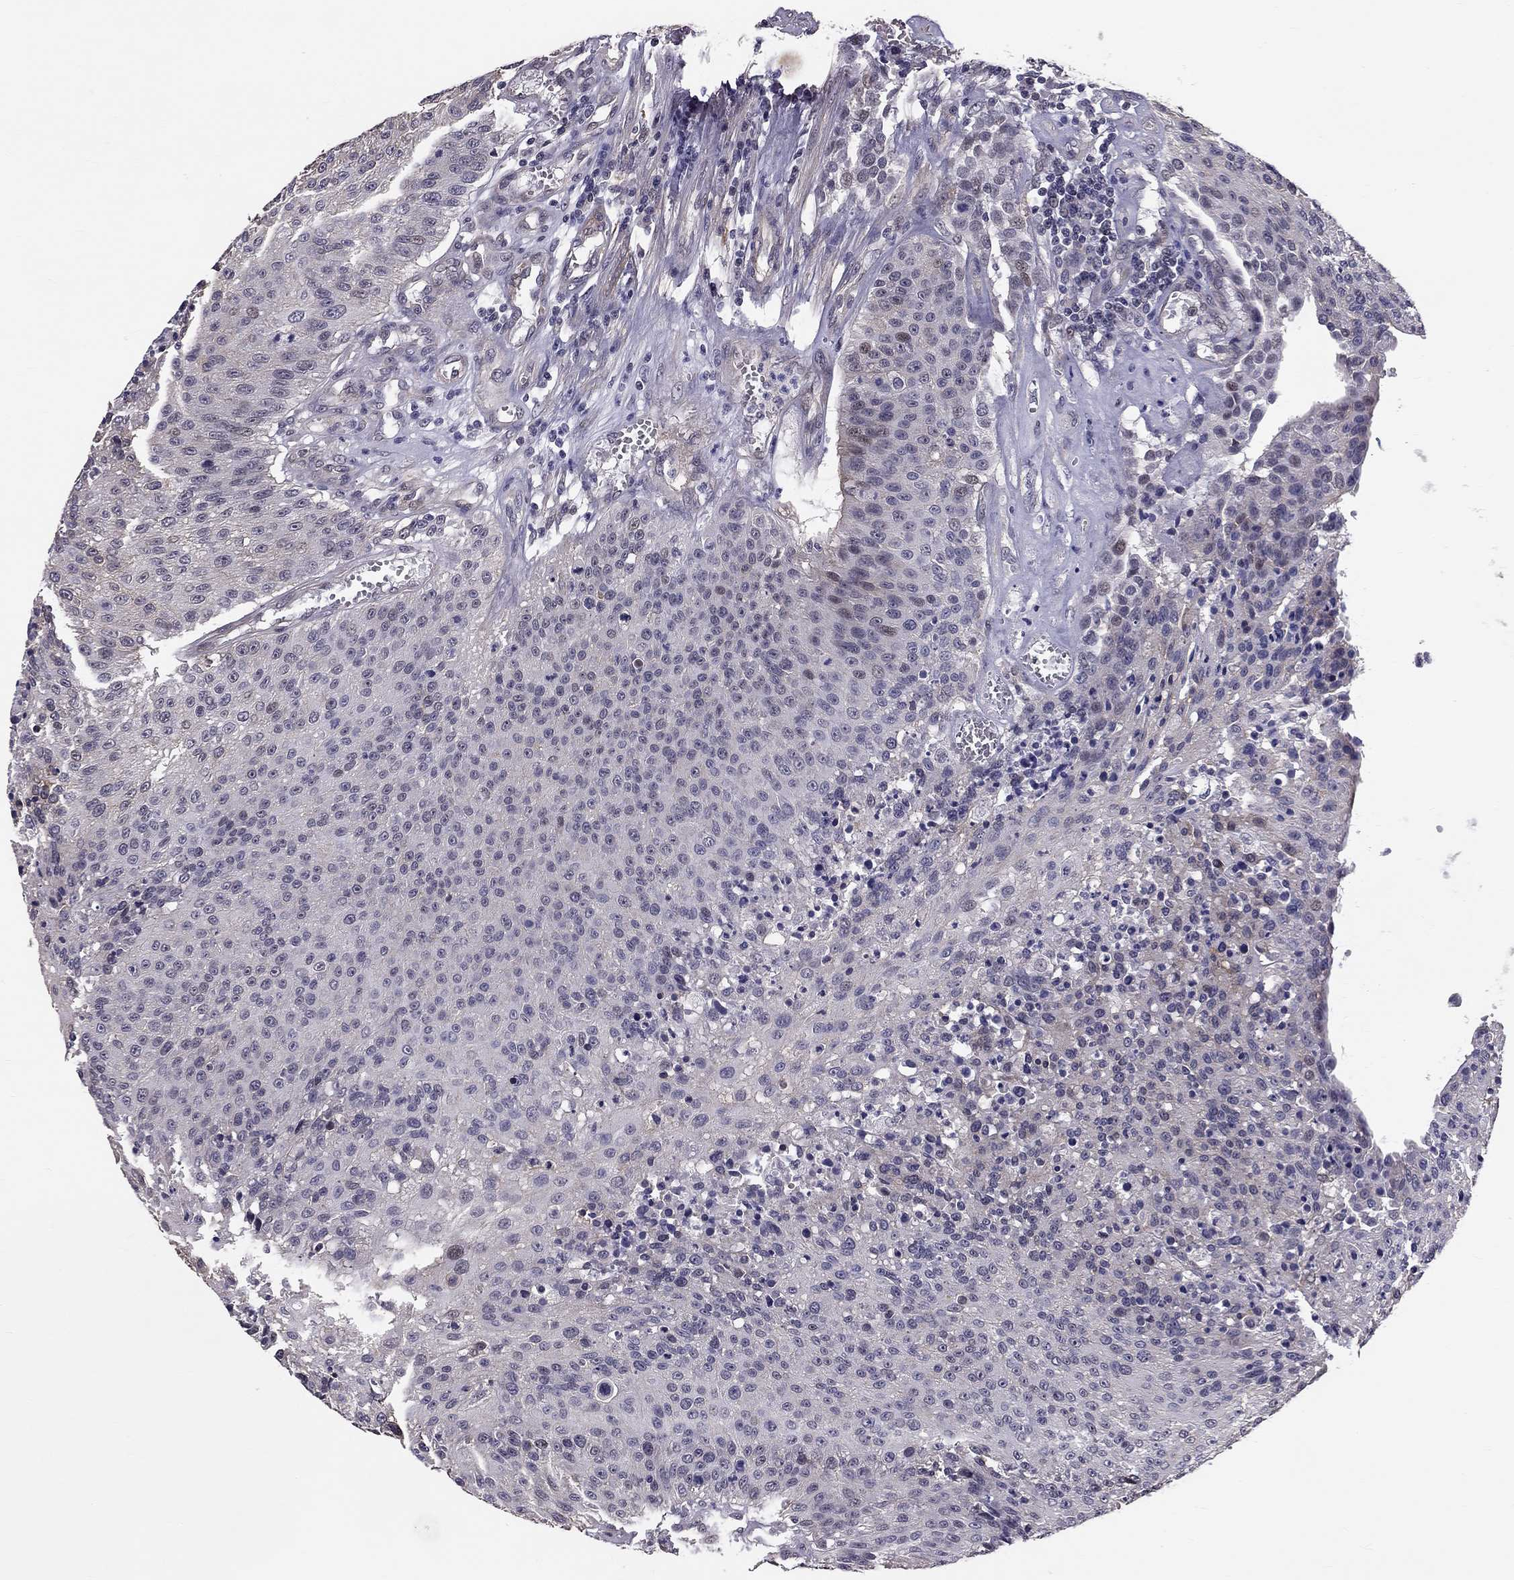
{"staining": {"intensity": "negative", "quantity": "none", "location": "none"}, "tissue": "urothelial cancer", "cell_type": "Tumor cells", "image_type": "cancer", "snomed": [{"axis": "morphology", "description": "Urothelial carcinoma, NOS"}, {"axis": "topography", "description": "Urinary bladder"}], "caption": "Immunohistochemistry micrograph of transitional cell carcinoma stained for a protein (brown), which exhibits no positivity in tumor cells.", "gene": "GJB4", "patient": {"sex": "male", "age": 55}}